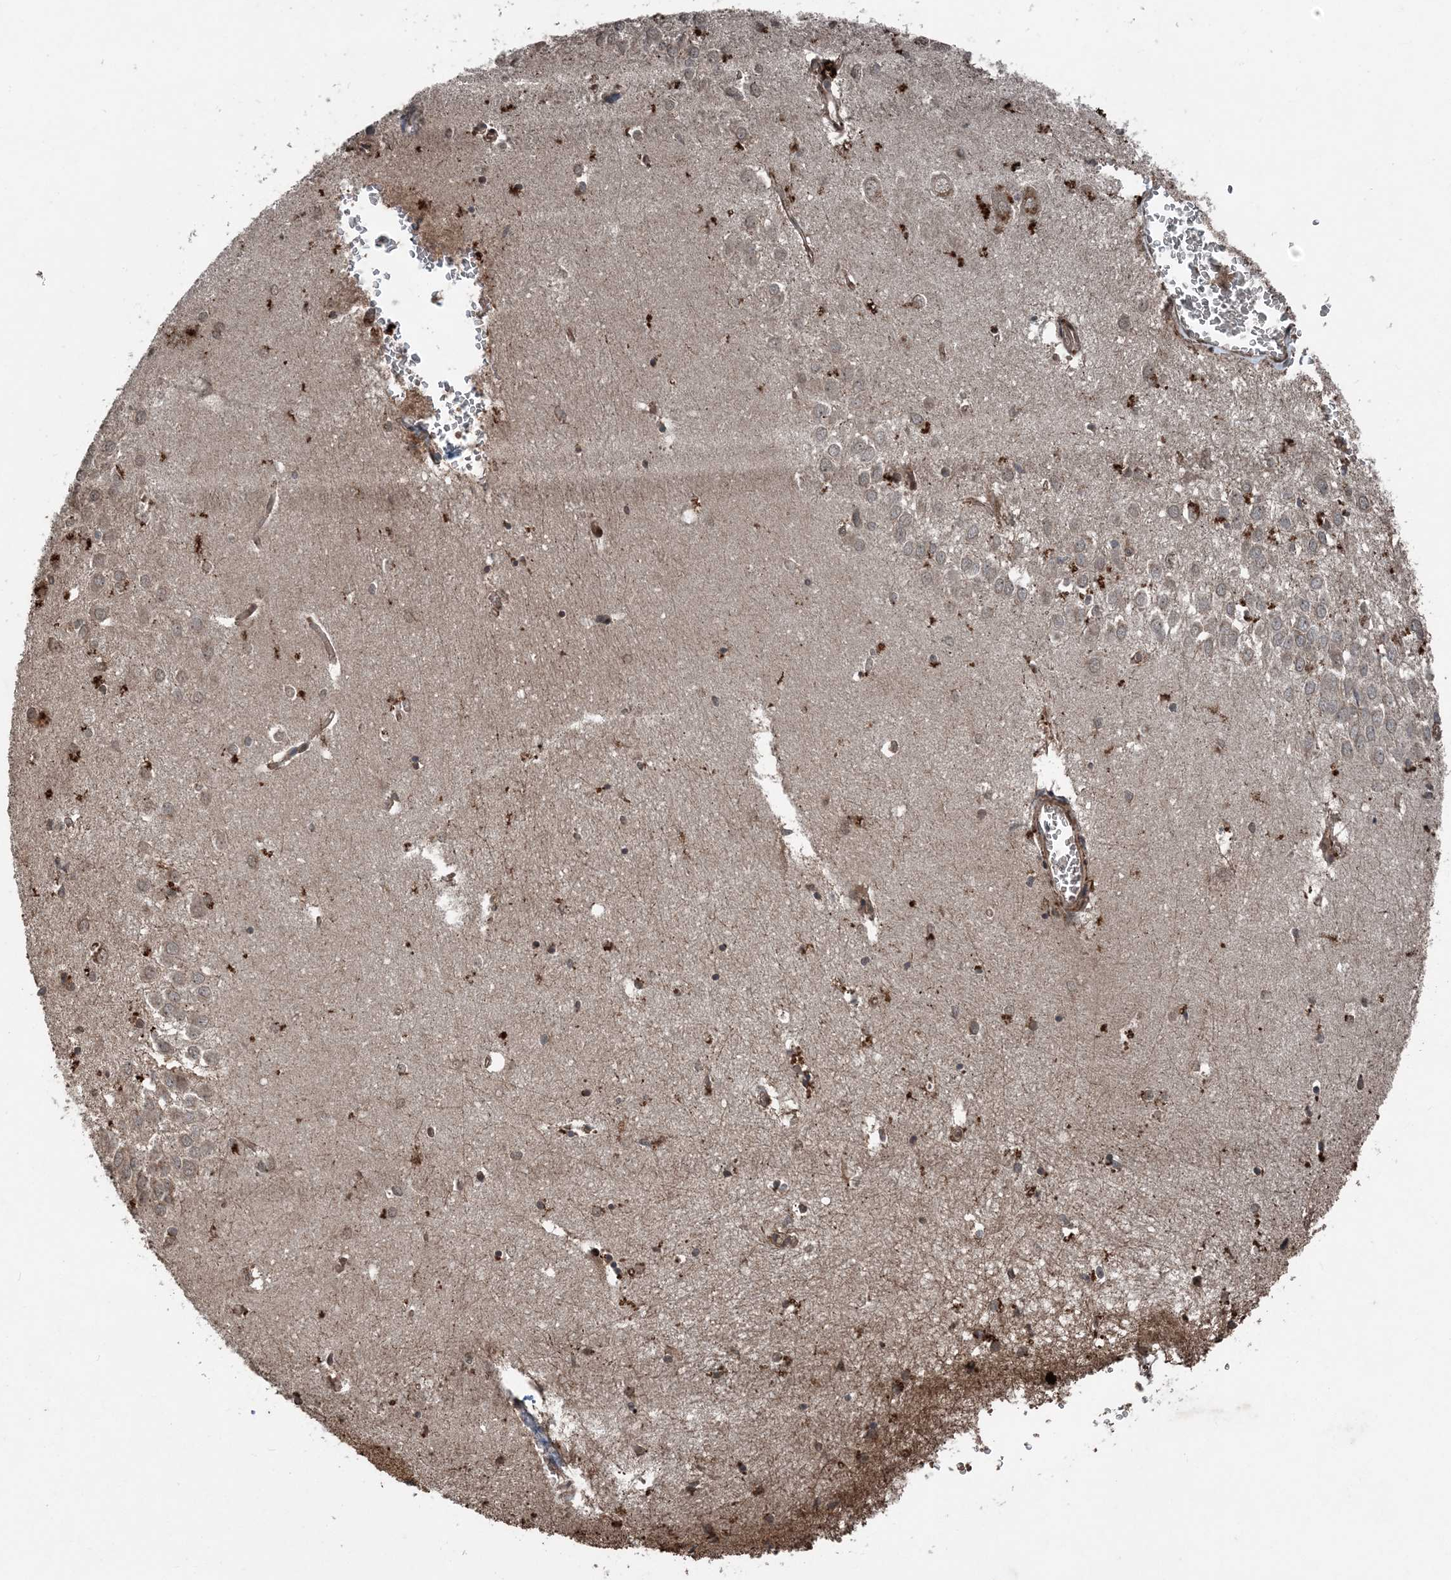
{"staining": {"intensity": "moderate", "quantity": "<25%", "location": "cytoplasmic/membranous"}, "tissue": "hippocampus", "cell_type": "Glial cells", "image_type": "normal", "snomed": [{"axis": "morphology", "description": "Normal tissue, NOS"}, {"axis": "topography", "description": "Hippocampus"}], "caption": "Unremarkable hippocampus shows moderate cytoplasmic/membranous staining in about <25% of glial cells, visualized by immunohistochemistry.", "gene": "CFL1", "patient": {"sex": "female", "age": 64}}